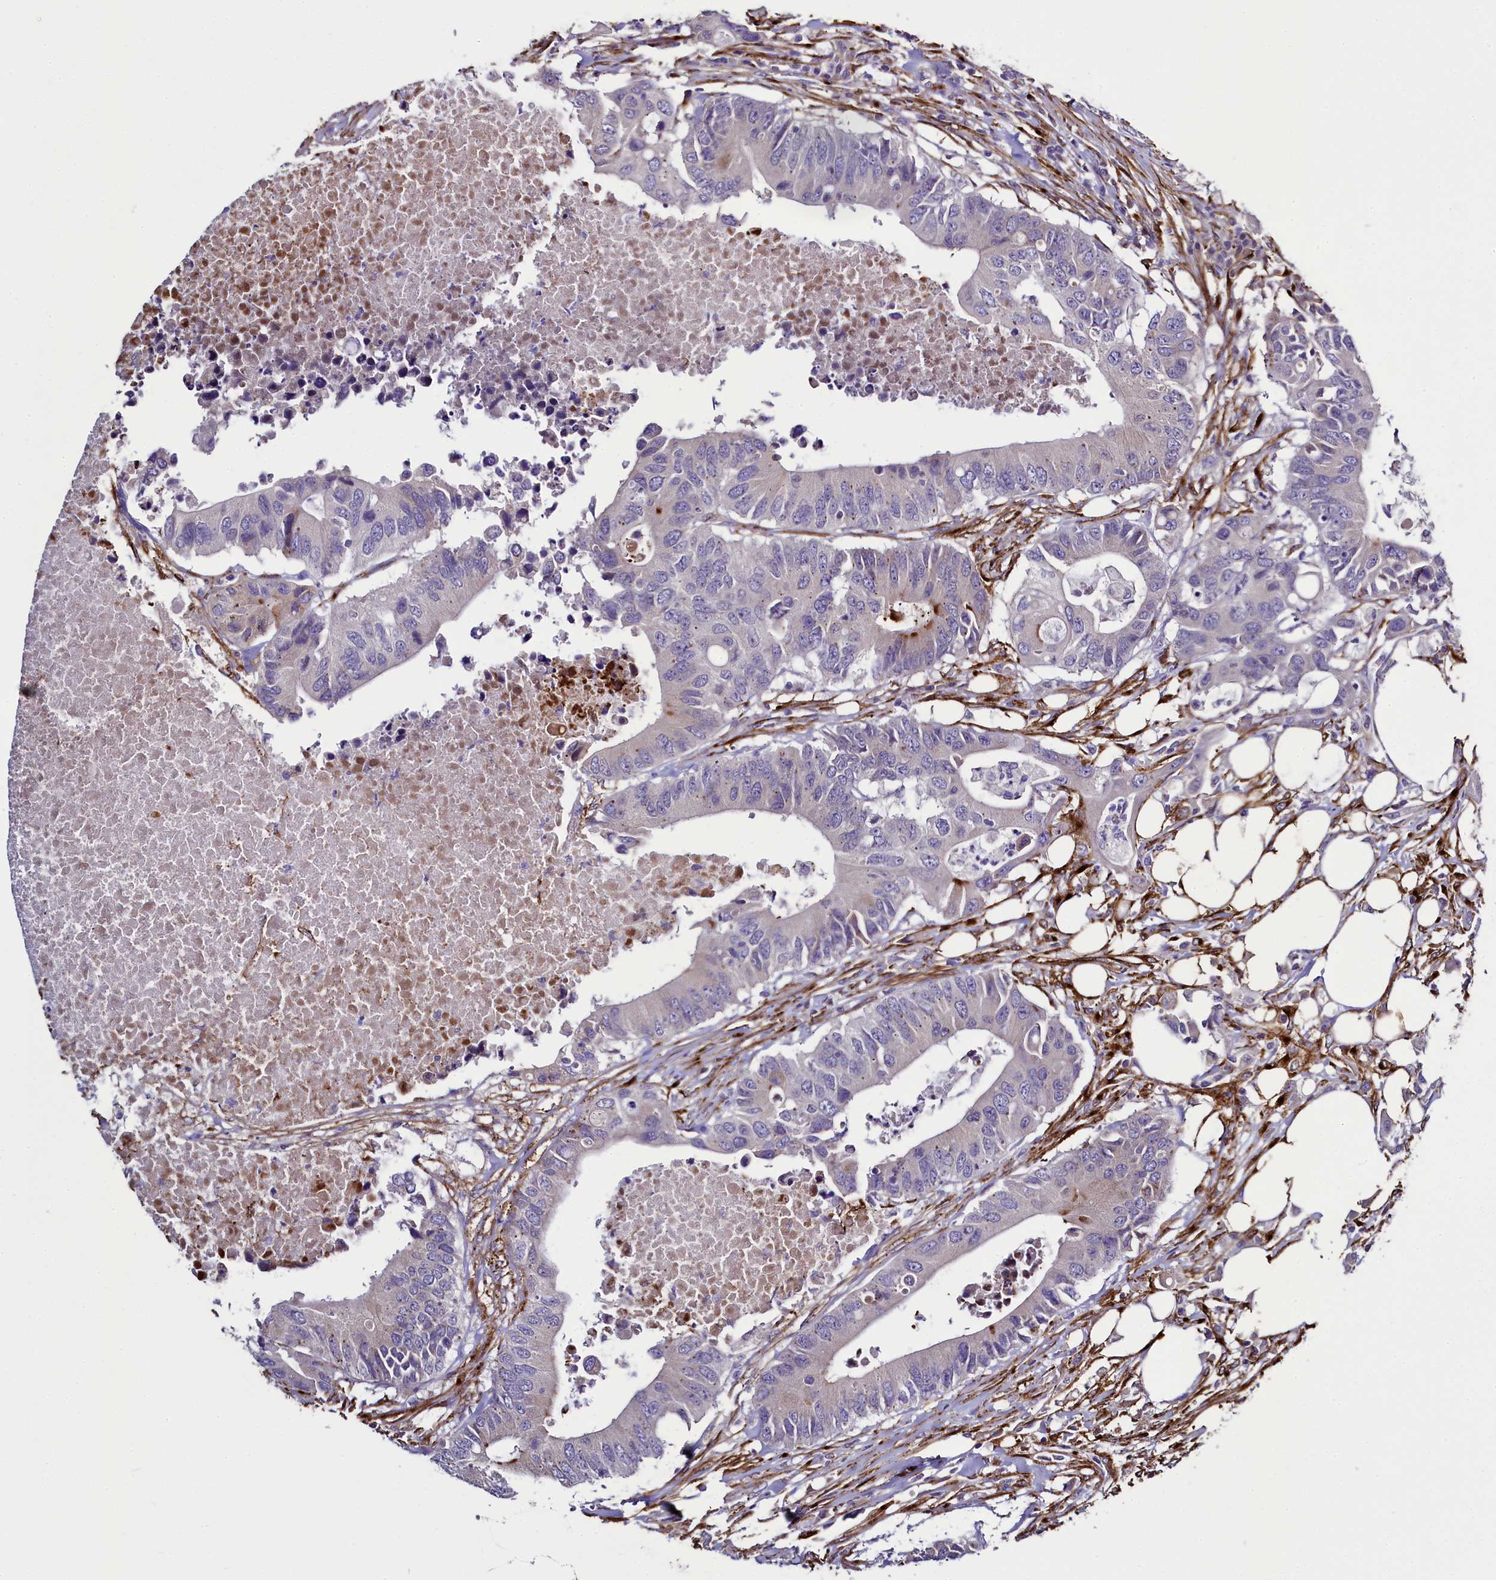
{"staining": {"intensity": "negative", "quantity": "none", "location": "none"}, "tissue": "colorectal cancer", "cell_type": "Tumor cells", "image_type": "cancer", "snomed": [{"axis": "morphology", "description": "Adenocarcinoma, NOS"}, {"axis": "topography", "description": "Colon"}], "caption": "A high-resolution micrograph shows immunohistochemistry (IHC) staining of colorectal cancer, which reveals no significant expression in tumor cells. The staining was performed using DAB (3,3'-diaminobenzidine) to visualize the protein expression in brown, while the nuclei were stained in blue with hematoxylin (Magnification: 20x).", "gene": "MRC2", "patient": {"sex": "male", "age": 71}}